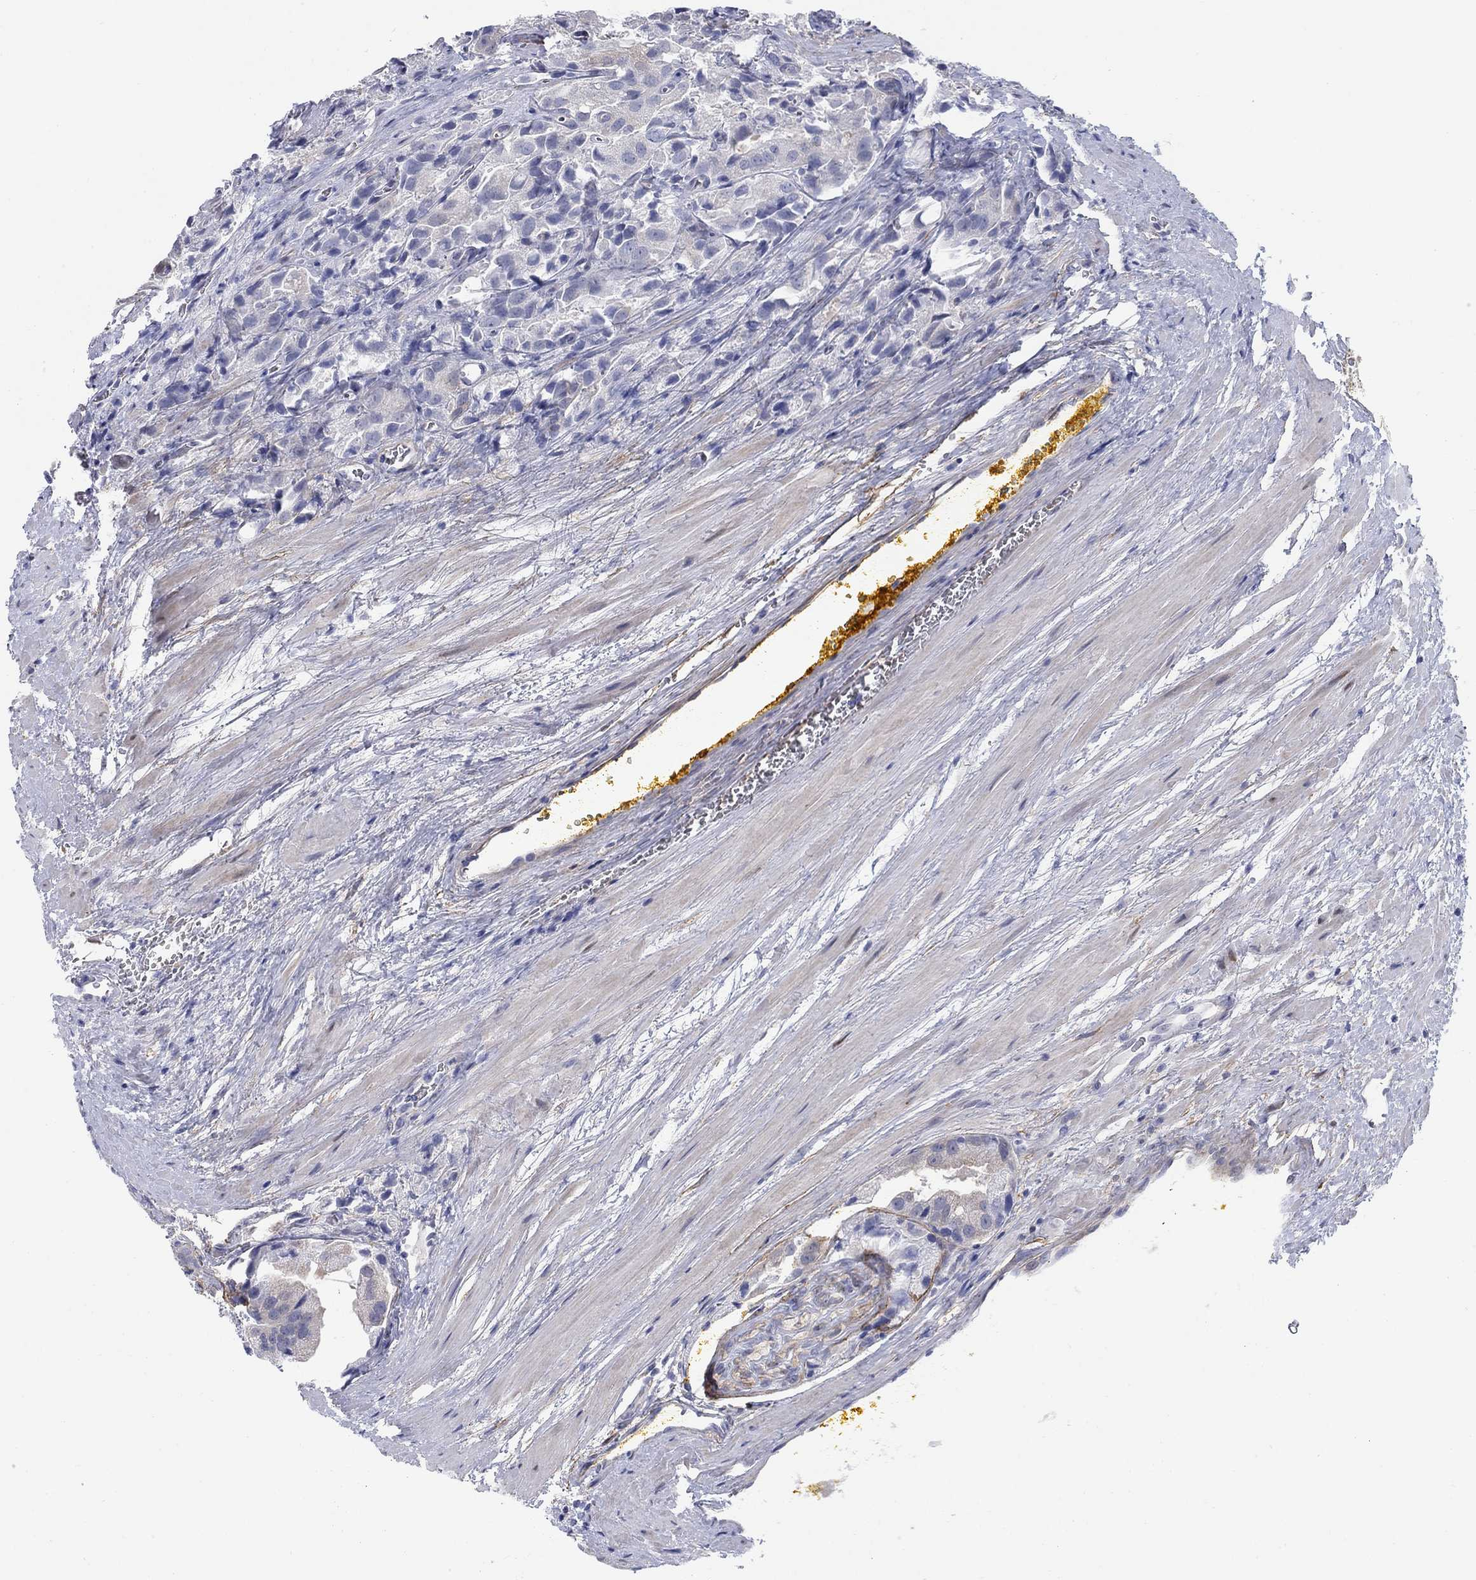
{"staining": {"intensity": "negative", "quantity": "none", "location": "none"}, "tissue": "prostate cancer", "cell_type": "Tumor cells", "image_type": "cancer", "snomed": [{"axis": "morphology", "description": "Adenocarcinoma, NOS"}, {"axis": "topography", "description": "Prostate and seminal vesicle, NOS"}, {"axis": "topography", "description": "Prostate"}], "caption": "There is no significant staining in tumor cells of adenocarcinoma (prostate).", "gene": "MYO3A", "patient": {"sex": "male", "age": 67}}